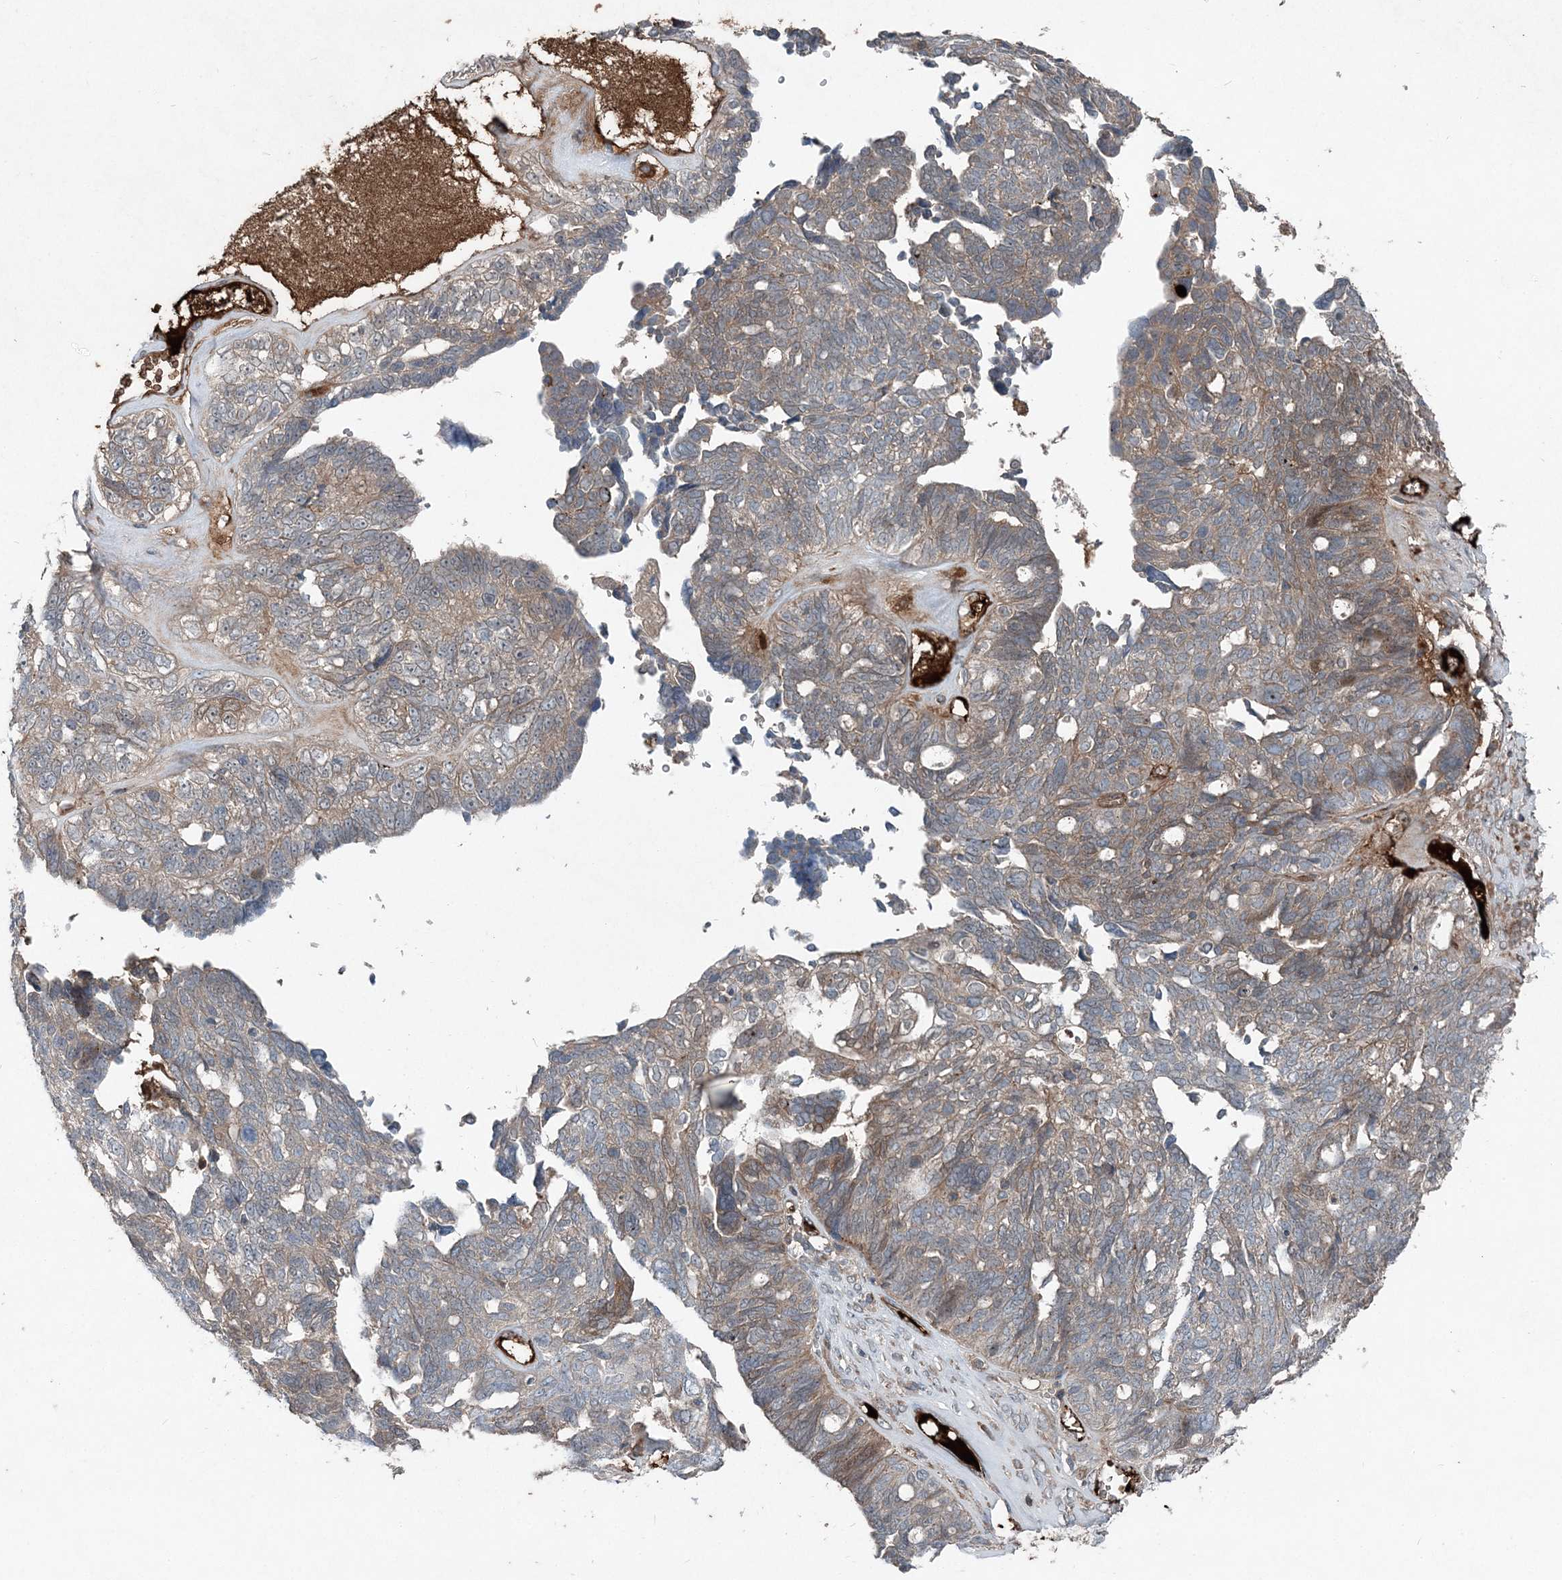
{"staining": {"intensity": "weak", "quantity": "25%-75%", "location": "cytoplasmic/membranous"}, "tissue": "ovarian cancer", "cell_type": "Tumor cells", "image_type": "cancer", "snomed": [{"axis": "morphology", "description": "Cystadenocarcinoma, serous, NOS"}, {"axis": "topography", "description": "Ovary"}], "caption": "Serous cystadenocarcinoma (ovarian) stained with IHC displays weak cytoplasmic/membranous positivity in about 25%-75% of tumor cells. (brown staining indicates protein expression, while blue staining denotes nuclei).", "gene": "ABHD14B", "patient": {"sex": "female", "age": 79}}